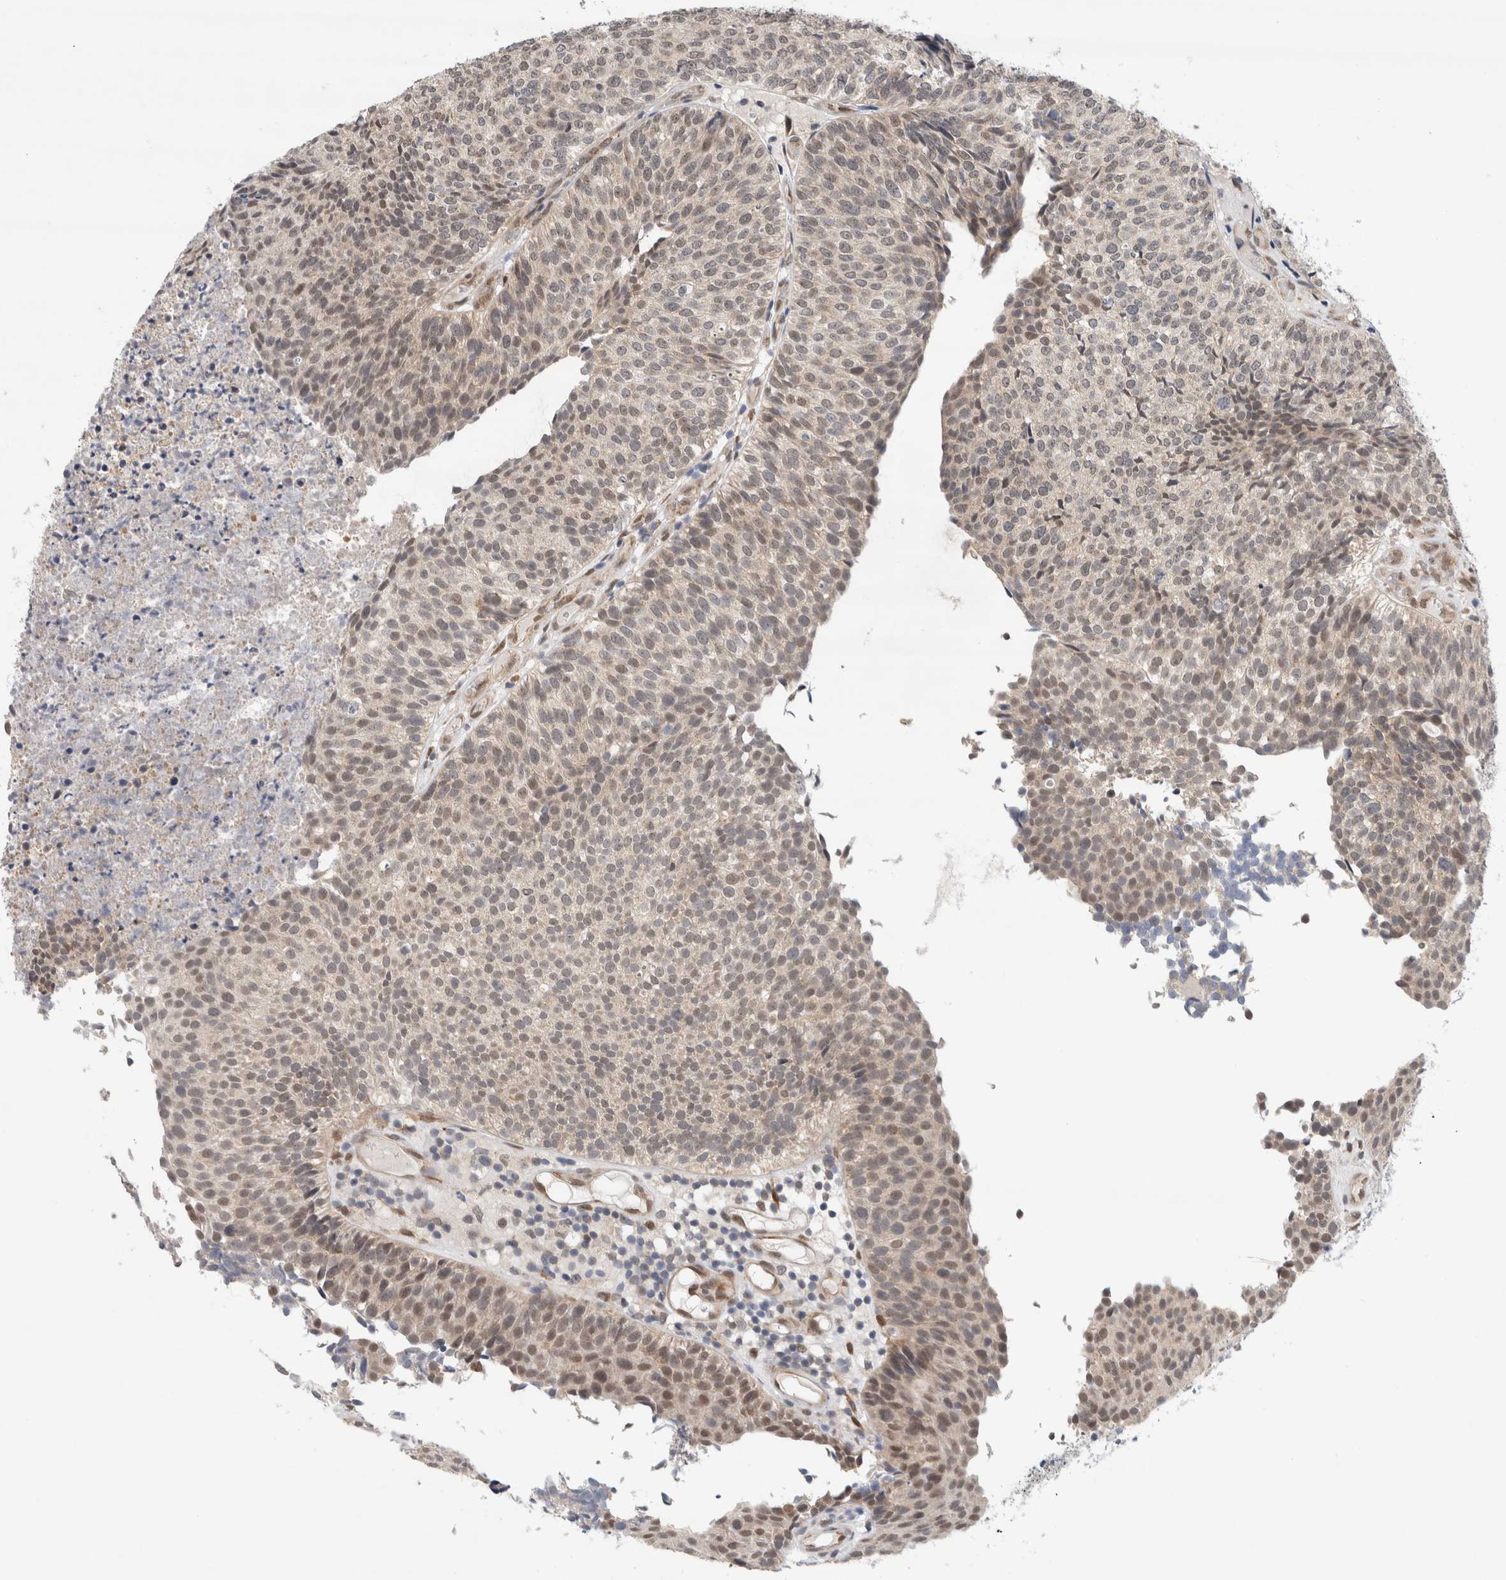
{"staining": {"intensity": "weak", "quantity": ">75%", "location": "nuclear"}, "tissue": "urothelial cancer", "cell_type": "Tumor cells", "image_type": "cancer", "snomed": [{"axis": "morphology", "description": "Urothelial carcinoma, Low grade"}, {"axis": "topography", "description": "Urinary bladder"}], "caption": "Low-grade urothelial carcinoma tissue shows weak nuclear positivity in about >75% of tumor cells, visualized by immunohistochemistry.", "gene": "EIF4G3", "patient": {"sex": "male", "age": 86}}